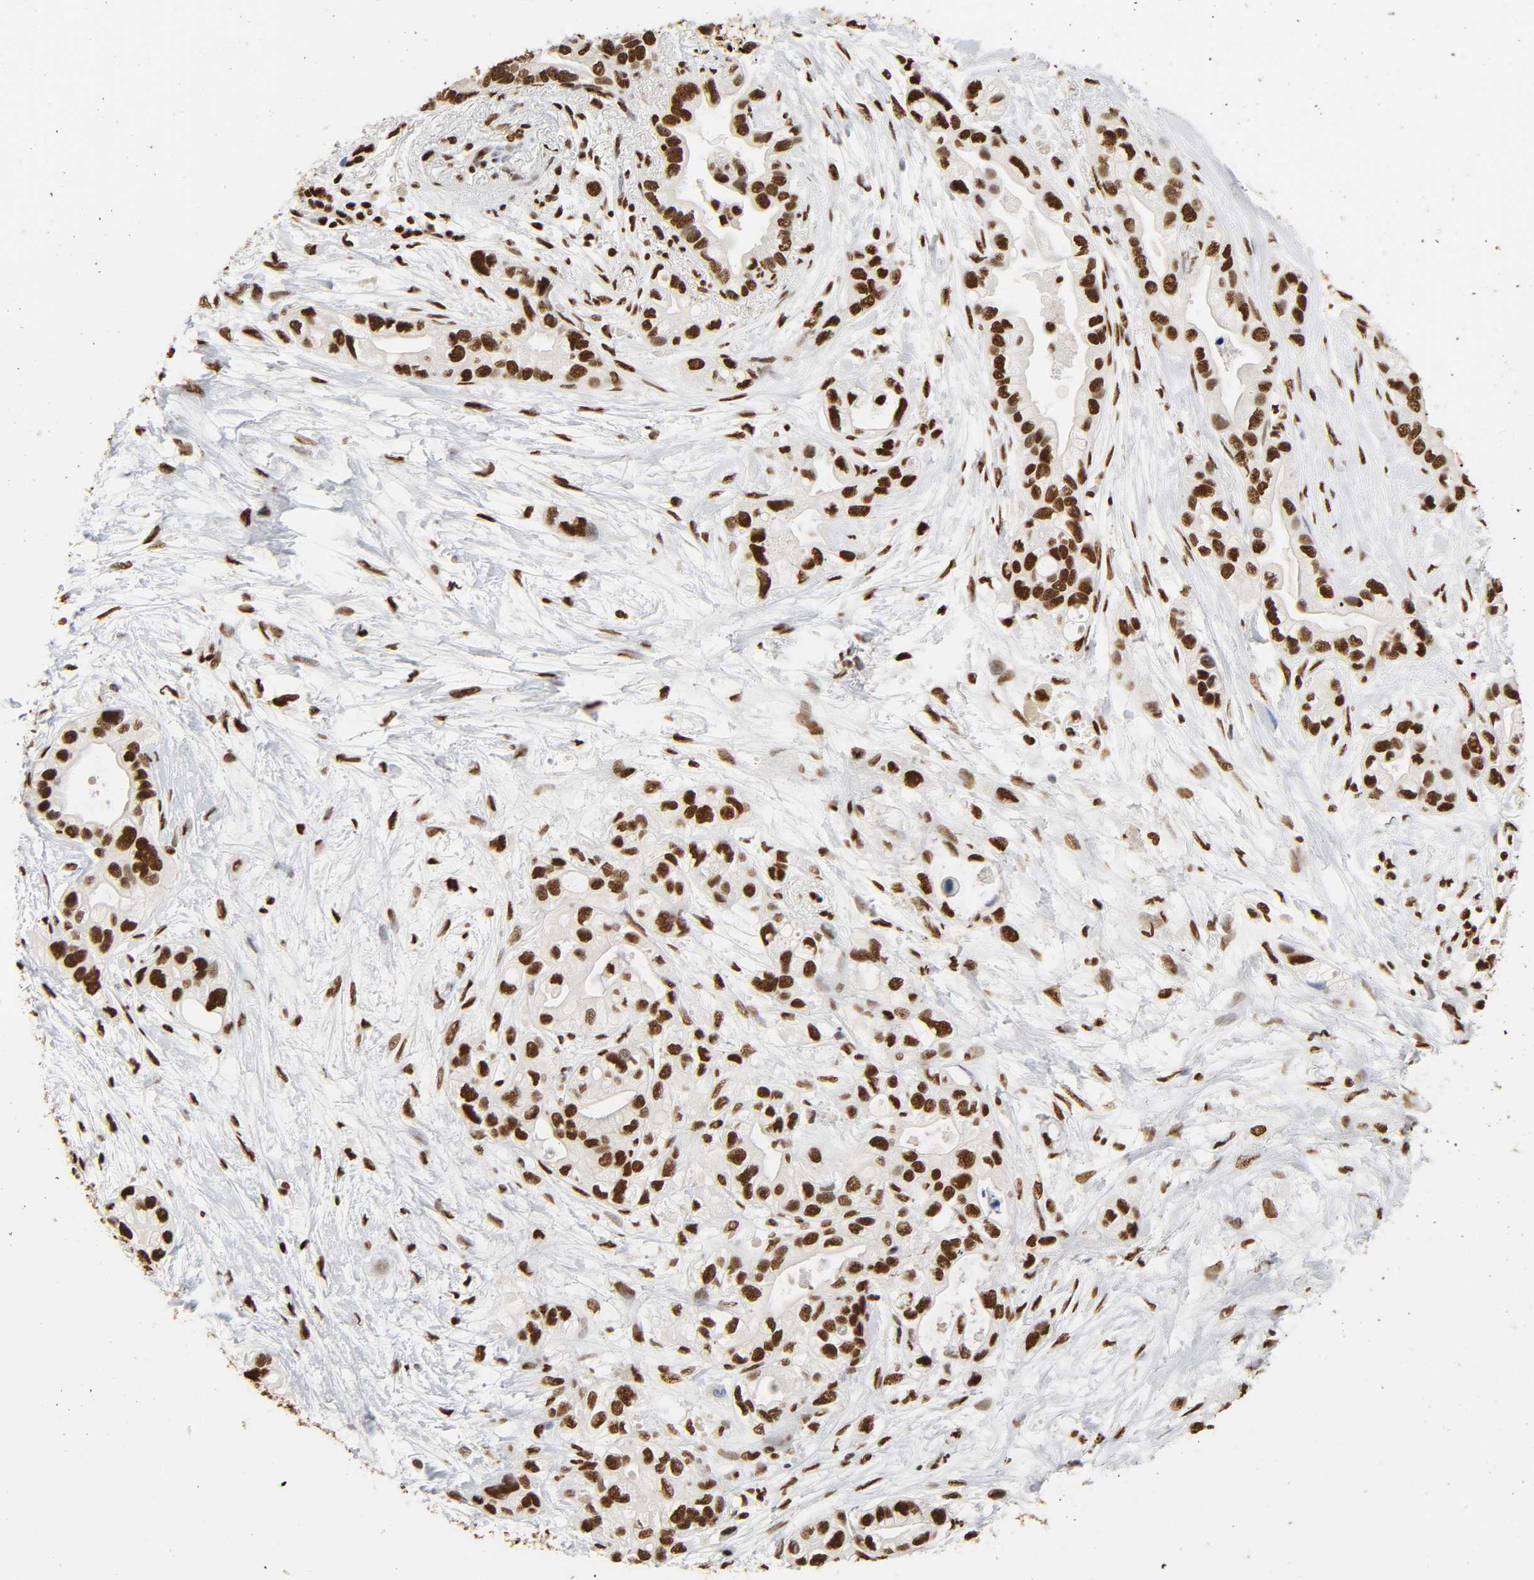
{"staining": {"intensity": "strong", "quantity": ">75%", "location": "nuclear"}, "tissue": "pancreatic cancer", "cell_type": "Tumor cells", "image_type": "cancer", "snomed": [{"axis": "morphology", "description": "Adenocarcinoma, NOS"}, {"axis": "topography", "description": "Pancreas"}], "caption": "Protein staining reveals strong nuclear expression in approximately >75% of tumor cells in pancreatic adenocarcinoma. The staining was performed using DAB to visualize the protein expression in brown, while the nuclei were stained in blue with hematoxylin (Magnification: 20x).", "gene": "HNRNPC", "patient": {"sex": "female", "age": 77}}